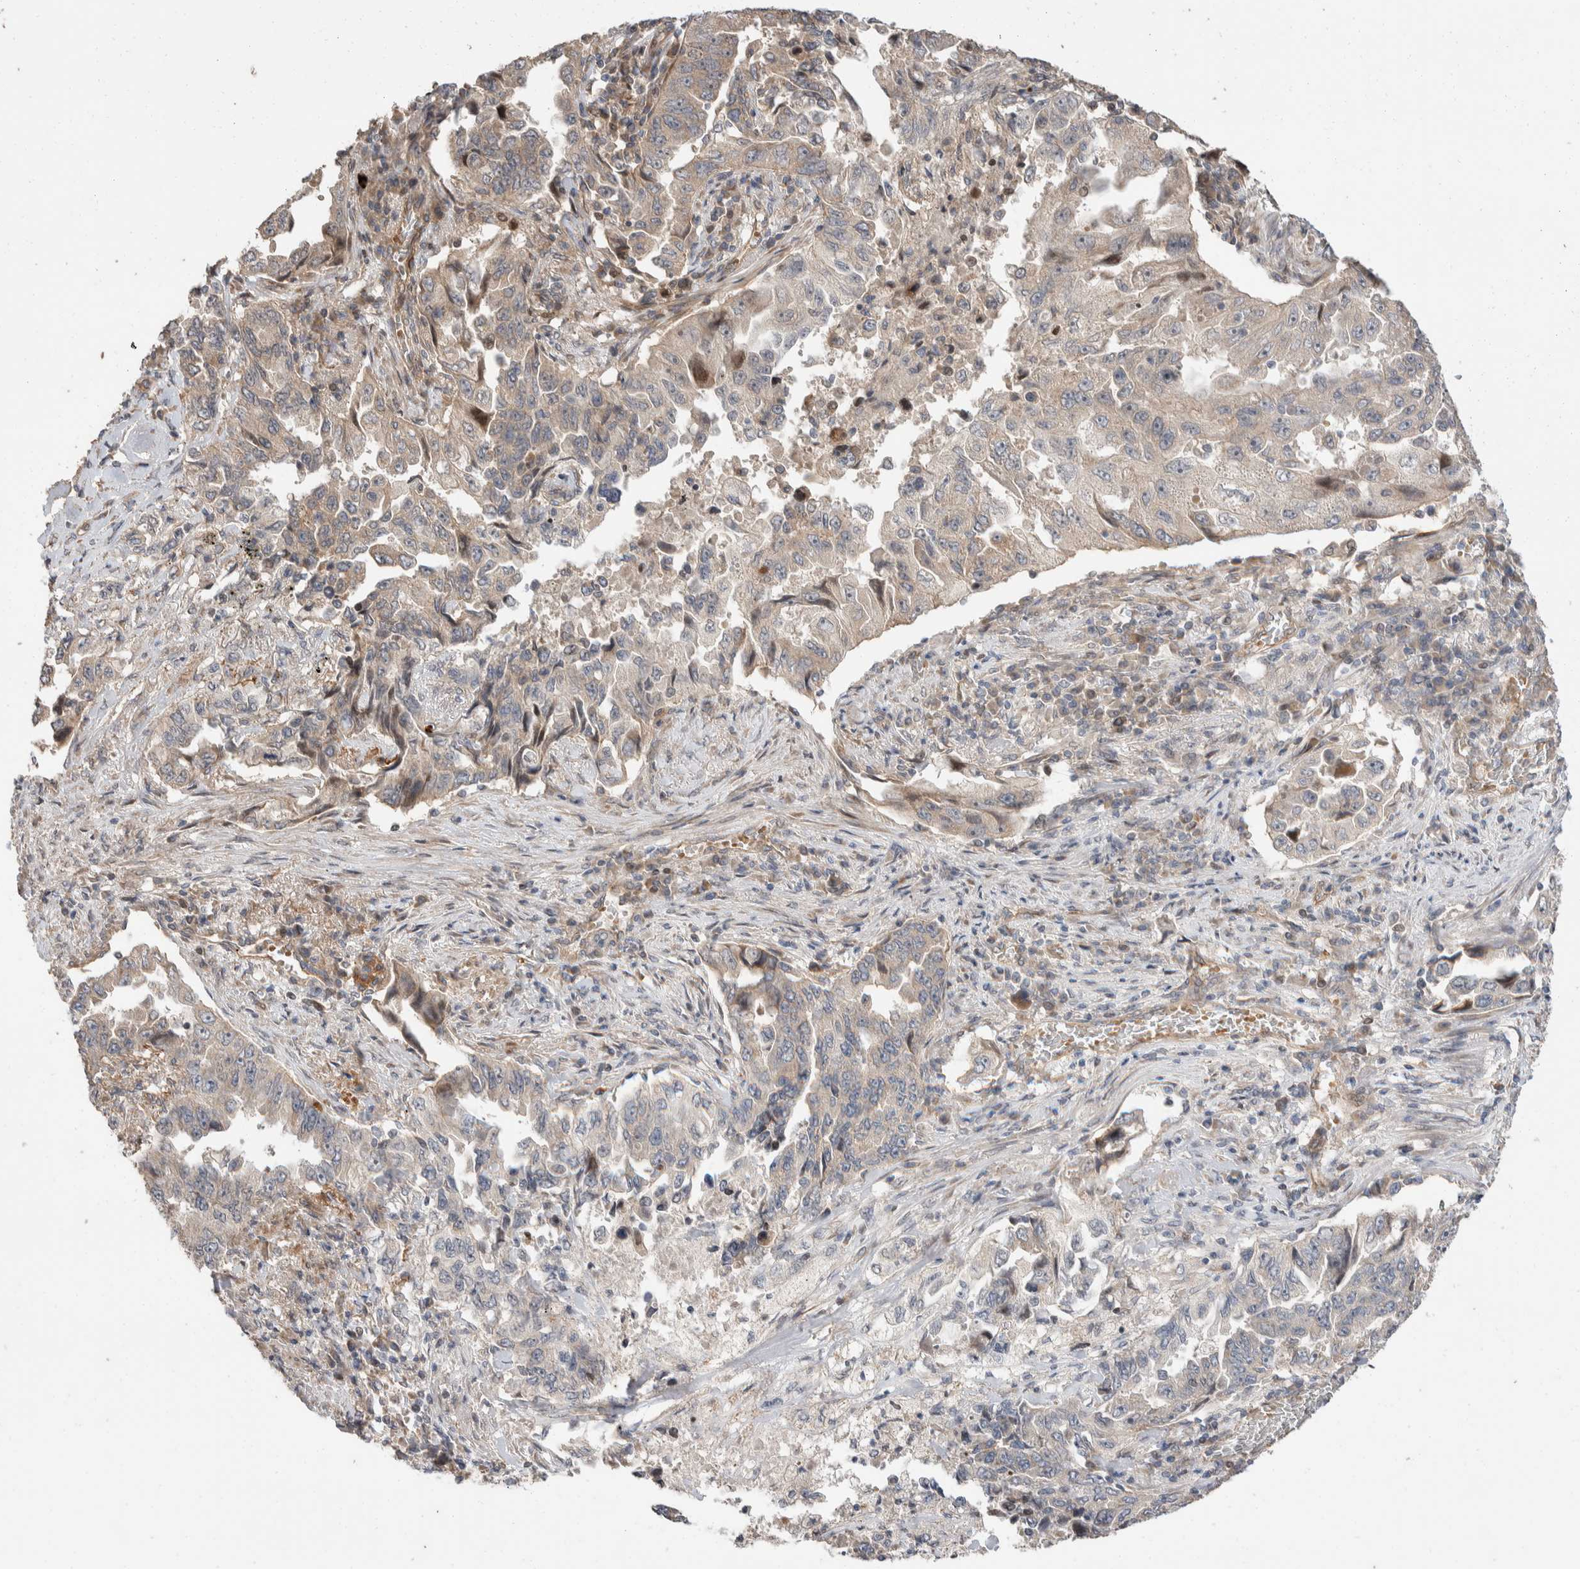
{"staining": {"intensity": "weak", "quantity": "<25%", "location": "cytoplasmic/membranous"}, "tissue": "lung cancer", "cell_type": "Tumor cells", "image_type": "cancer", "snomed": [{"axis": "morphology", "description": "Adenocarcinoma, NOS"}, {"axis": "topography", "description": "Lung"}], "caption": "Tumor cells show no significant staining in lung adenocarcinoma.", "gene": "ERC1", "patient": {"sex": "female", "age": 51}}